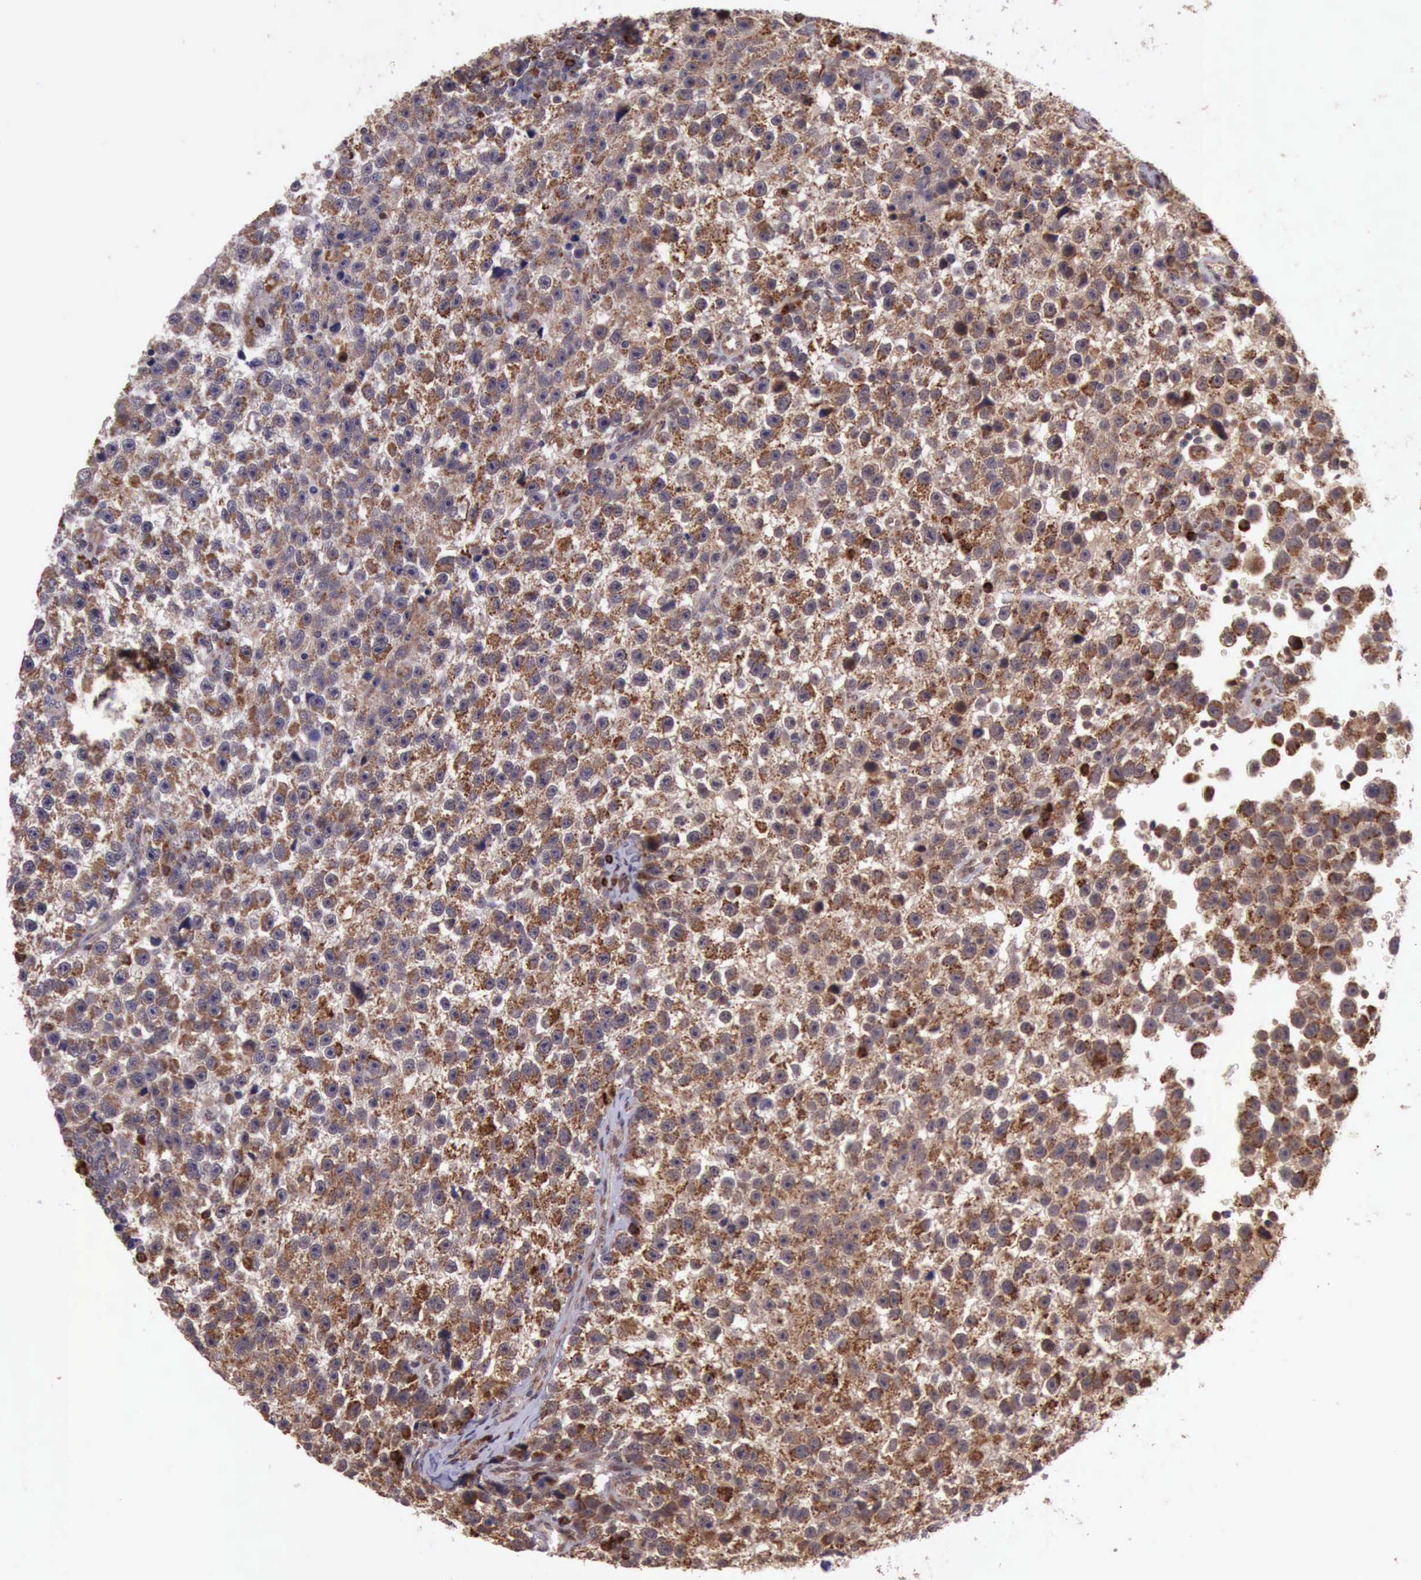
{"staining": {"intensity": "moderate", "quantity": ">75%", "location": "cytoplasmic/membranous"}, "tissue": "testis cancer", "cell_type": "Tumor cells", "image_type": "cancer", "snomed": [{"axis": "morphology", "description": "Seminoma, NOS"}, {"axis": "topography", "description": "Testis"}], "caption": "Seminoma (testis) stained for a protein (brown) displays moderate cytoplasmic/membranous positive expression in approximately >75% of tumor cells.", "gene": "ARMCX3", "patient": {"sex": "male", "age": 33}}